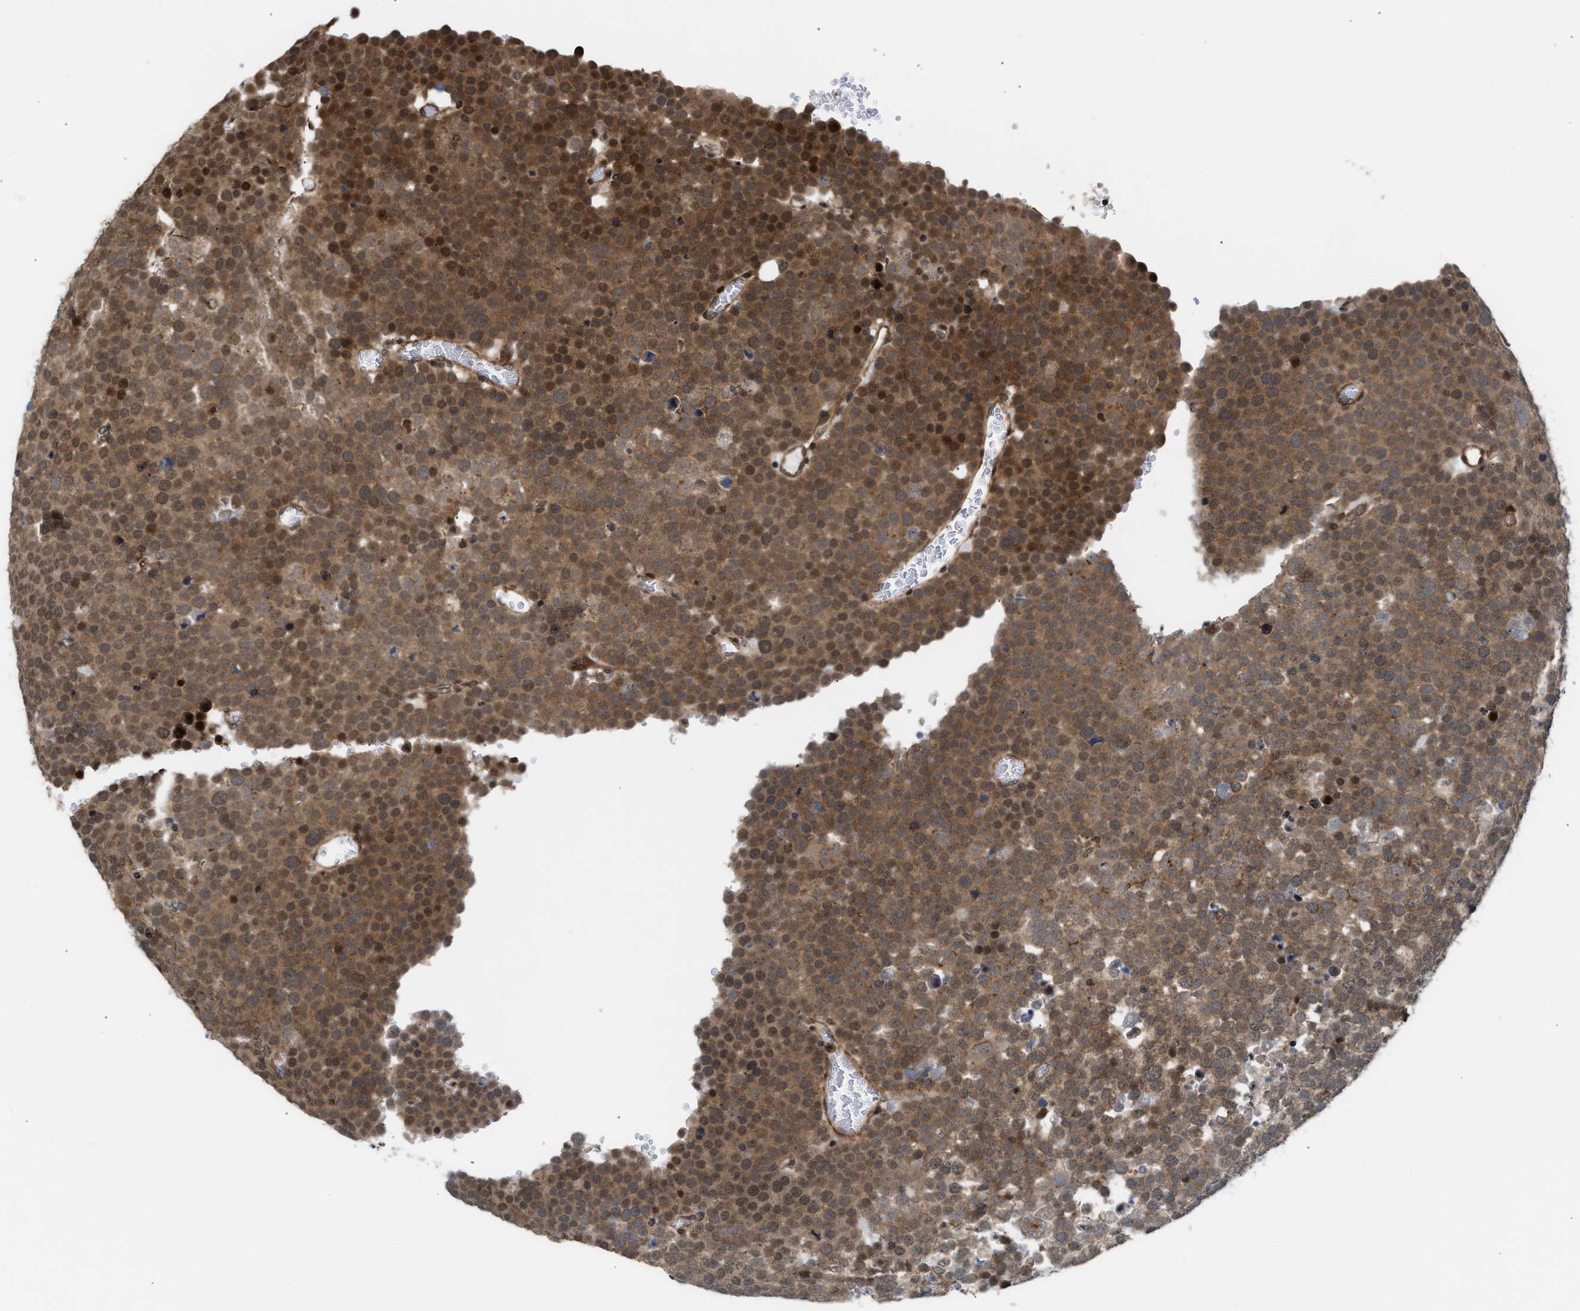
{"staining": {"intensity": "moderate", "quantity": ">75%", "location": "cytoplasmic/membranous,nuclear"}, "tissue": "testis cancer", "cell_type": "Tumor cells", "image_type": "cancer", "snomed": [{"axis": "morphology", "description": "Seminoma, NOS"}, {"axis": "topography", "description": "Testis"}], "caption": "Immunohistochemistry photomicrograph of neoplastic tissue: testis cancer (seminoma) stained using IHC demonstrates medium levels of moderate protein expression localized specifically in the cytoplasmic/membranous and nuclear of tumor cells, appearing as a cytoplasmic/membranous and nuclear brown color.", "gene": "STAU2", "patient": {"sex": "male", "age": 71}}